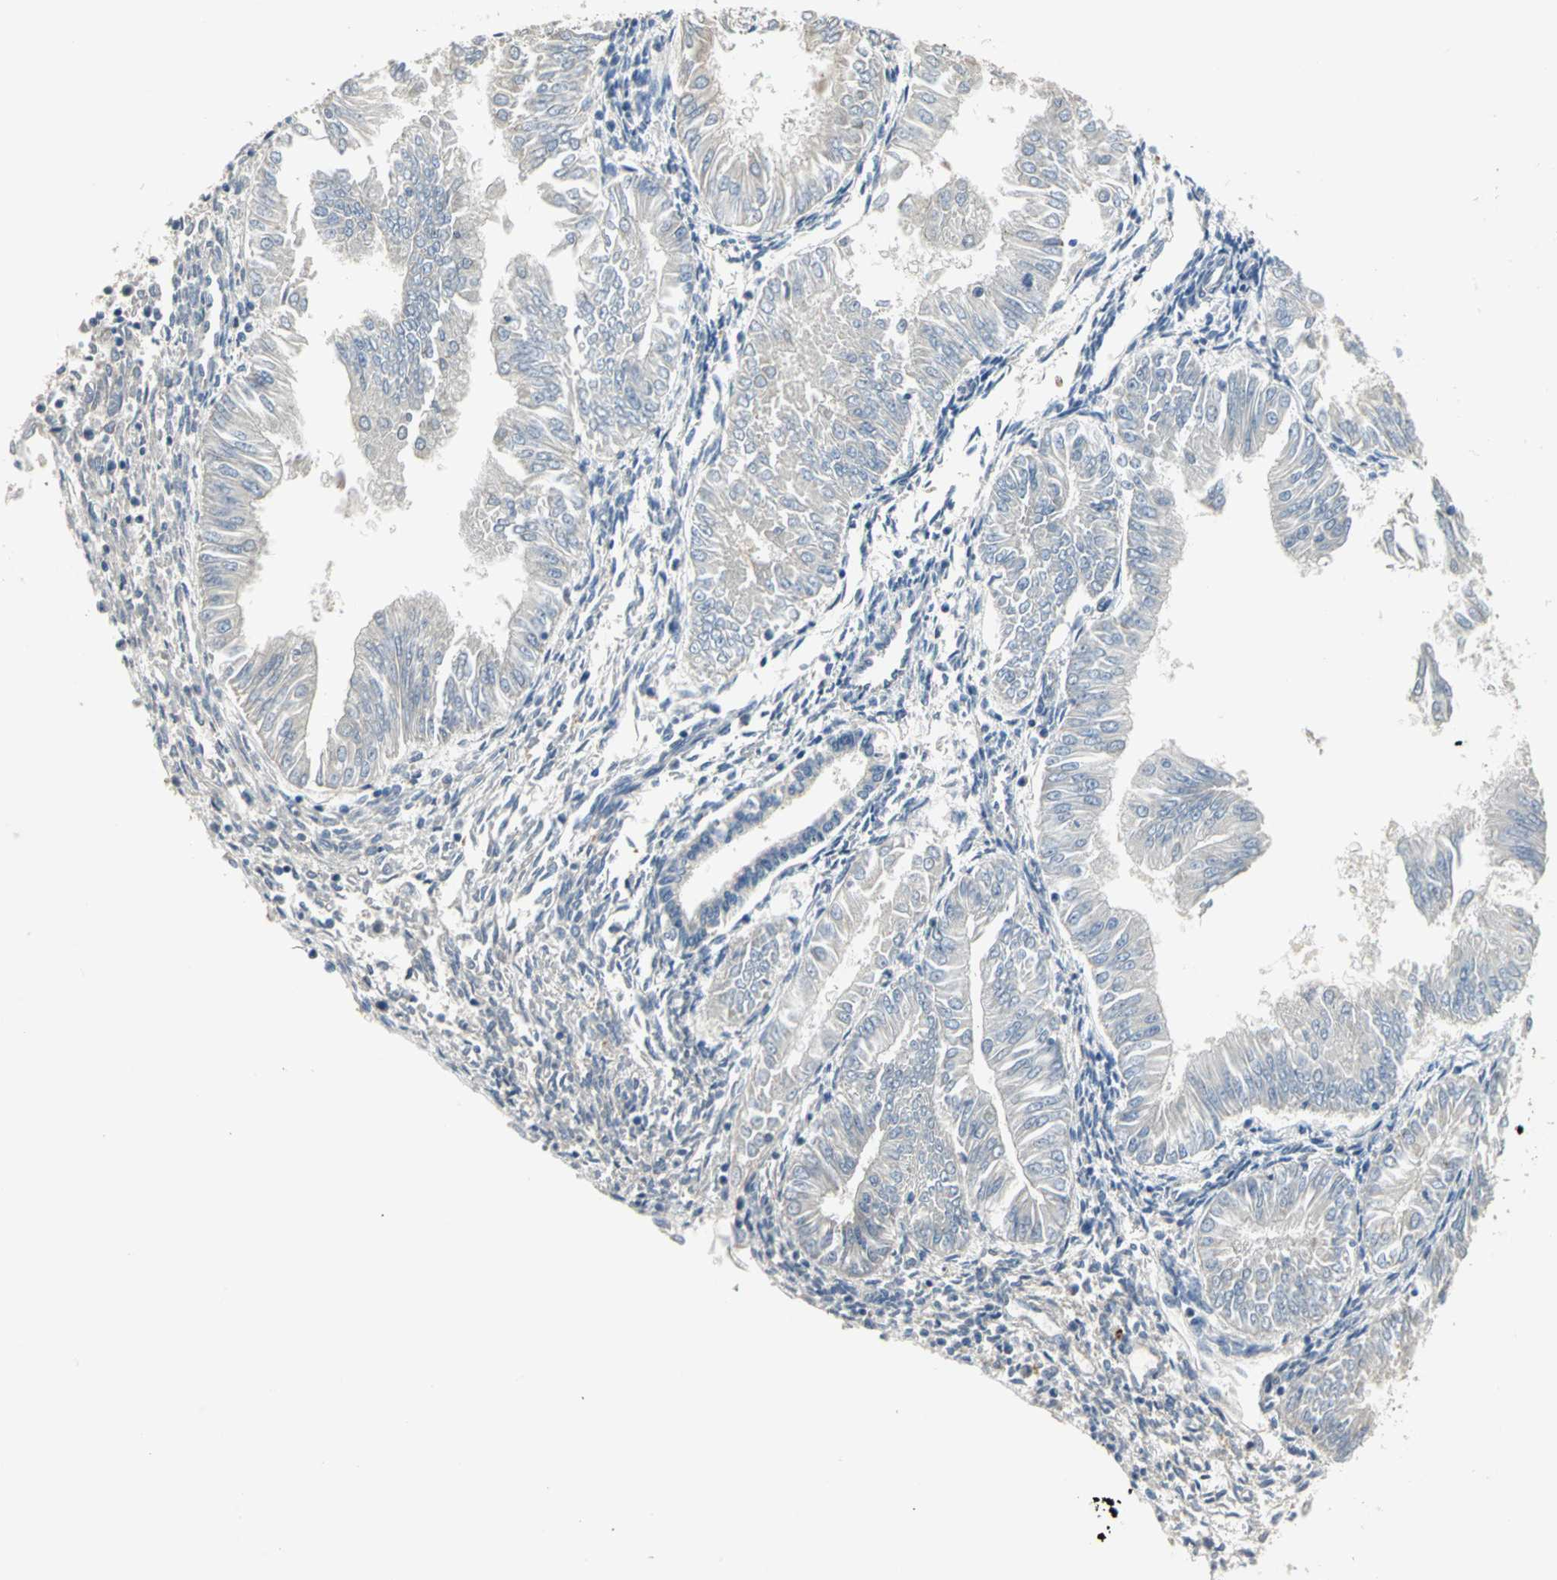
{"staining": {"intensity": "weak", "quantity": "<25%", "location": "cytoplasmic/membranous"}, "tissue": "endometrial cancer", "cell_type": "Tumor cells", "image_type": "cancer", "snomed": [{"axis": "morphology", "description": "Adenocarcinoma, NOS"}, {"axis": "topography", "description": "Endometrium"}], "caption": "Tumor cells are negative for brown protein staining in adenocarcinoma (endometrial).", "gene": "IL17RB", "patient": {"sex": "female", "age": 53}}